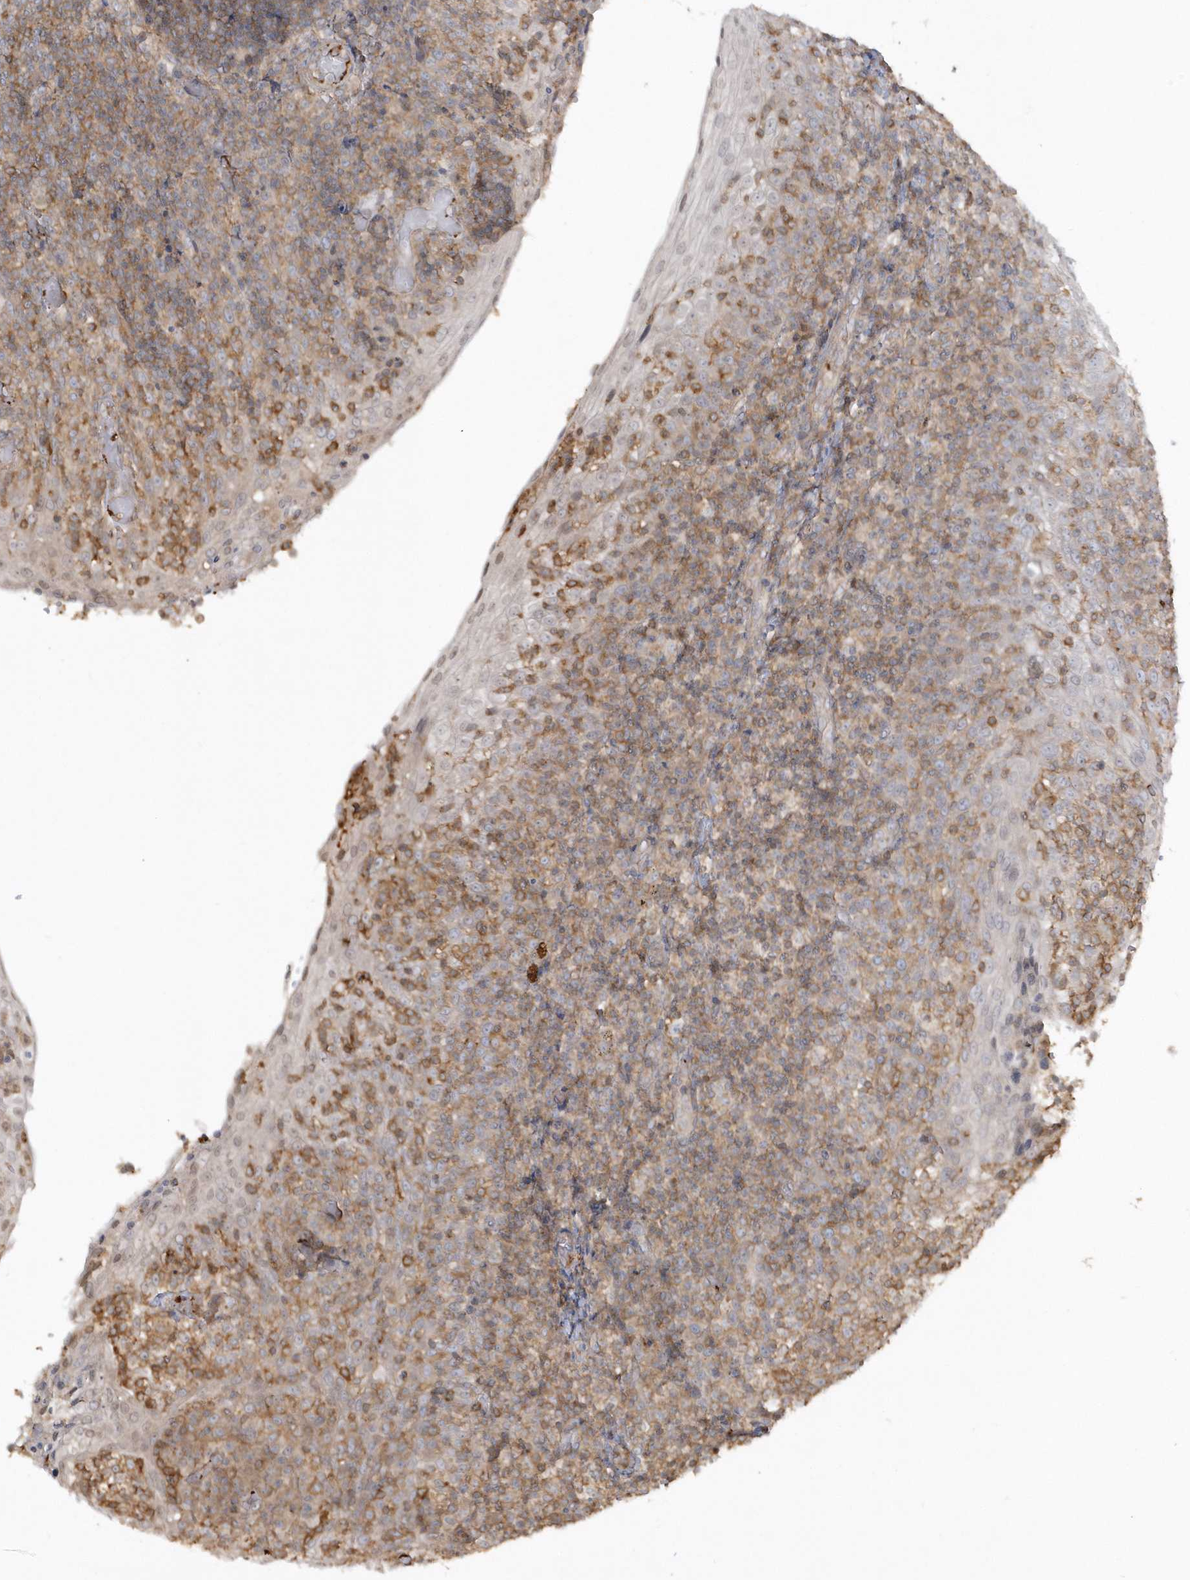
{"staining": {"intensity": "negative", "quantity": "none", "location": "none"}, "tissue": "tonsil", "cell_type": "Germinal center cells", "image_type": "normal", "snomed": [{"axis": "morphology", "description": "Normal tissue, NOS"}, {"axis": "topography", "description": "Tonsil"}], "caption": "This is an IHC histopathology image of benign human tonsil. There is no positivity in germinal center cells.", "gene": "BSN", "patient": {"sex": "female", "age": 19}}